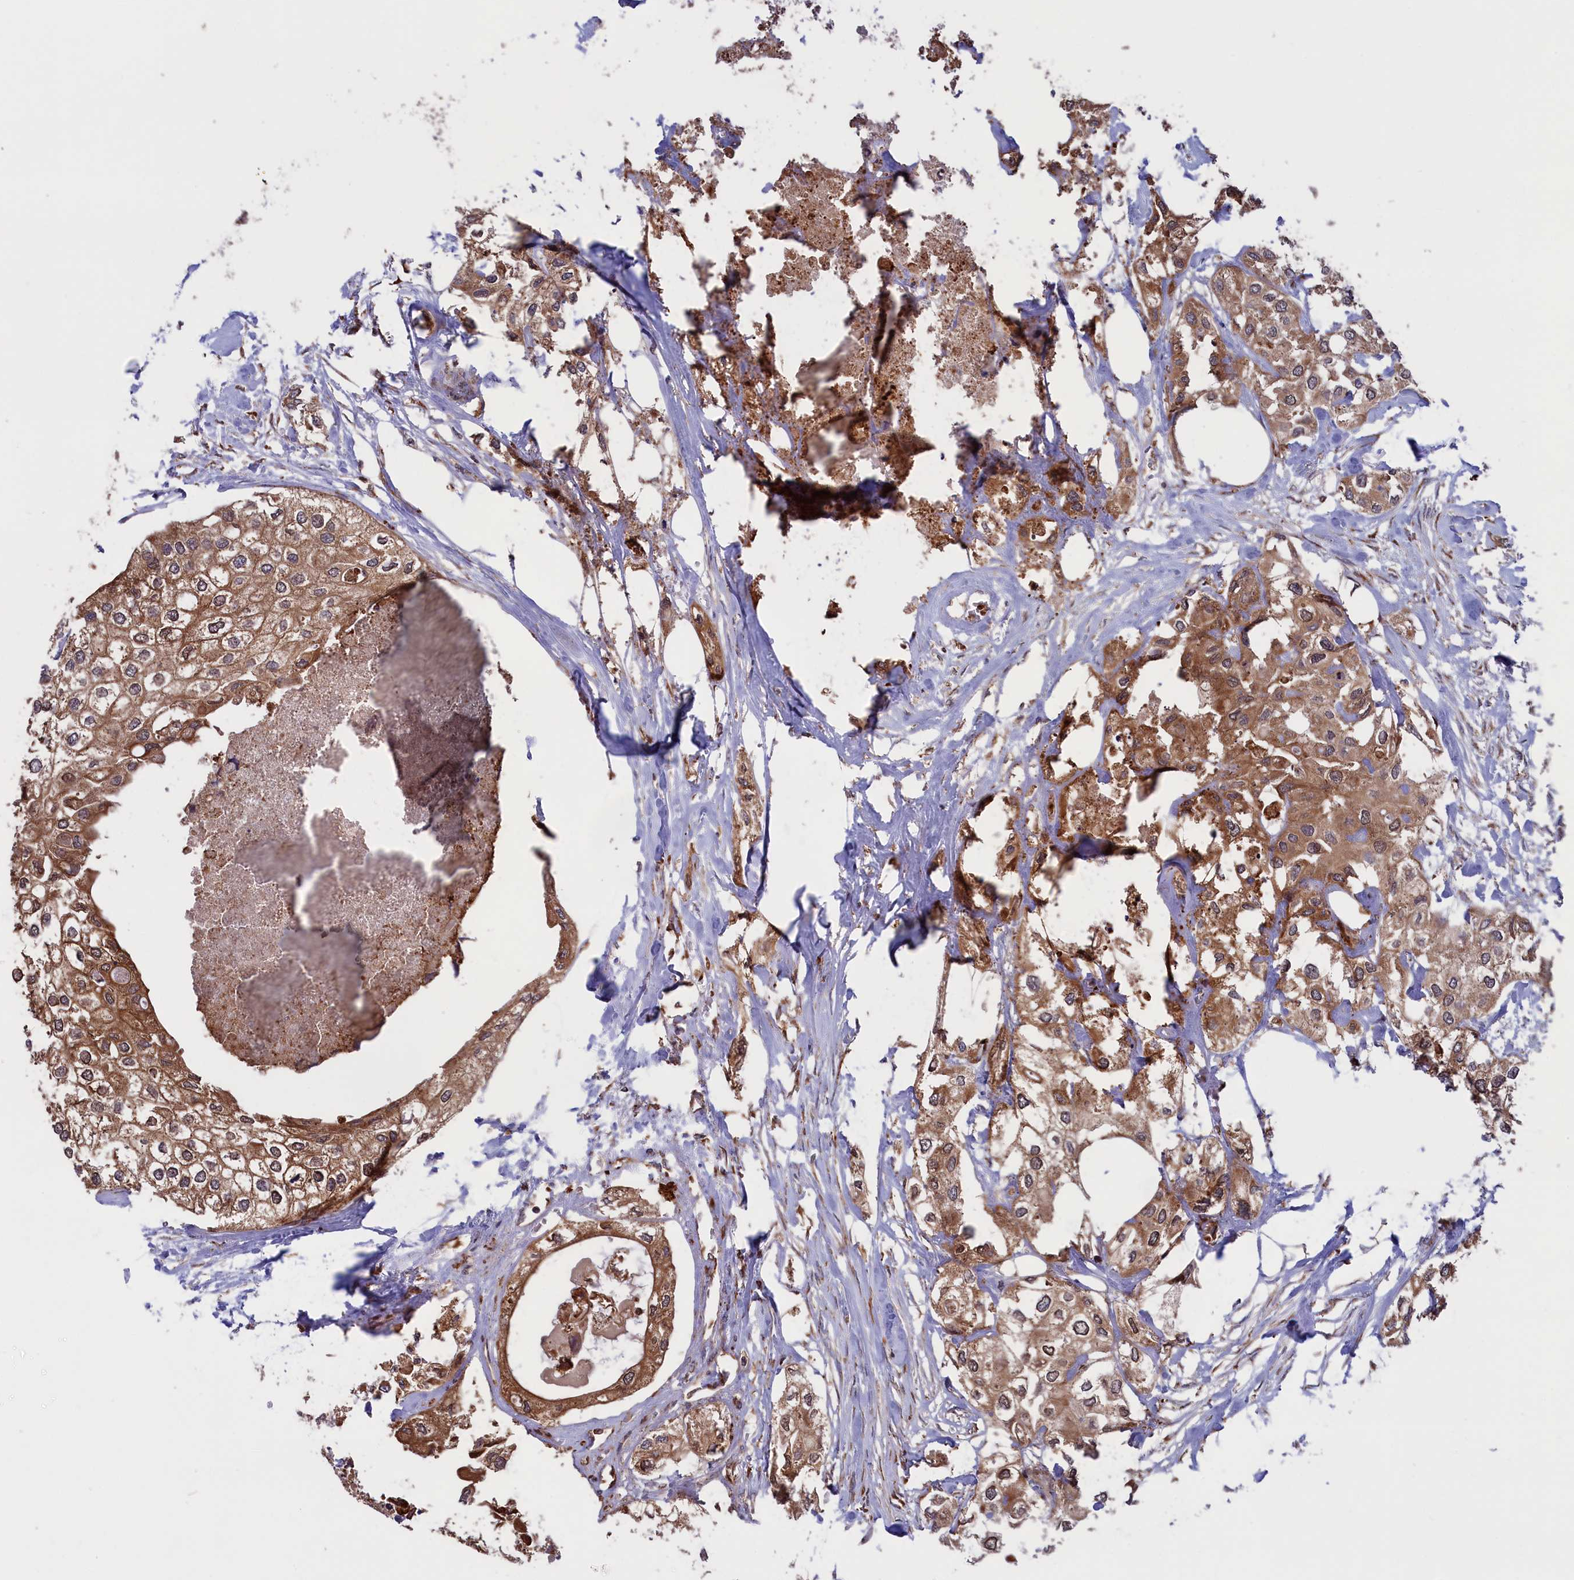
{"staining": {"intensity": "moderate", "quantity": ">75%", "location": "cytoplasmic/membranous"}, "tissue": "urothelial cancer", "cell_type": "Tumor cells", "image_type": "cancer", "snomed": [{"axis": "morphology", "description": "Urothelial carcinoma, High grade"}, {"axis": "topography", "description": "Urinary bladder"}], "caption": "A high-resolution image shows IHC staining of high-grade urothelial carcinoma, which shows moderate cytoplasmic/membranous positivity in about >75% of tumor cells.", "gene": "PLA2G4C", "patient": {"sex": "male", "age": 64}}